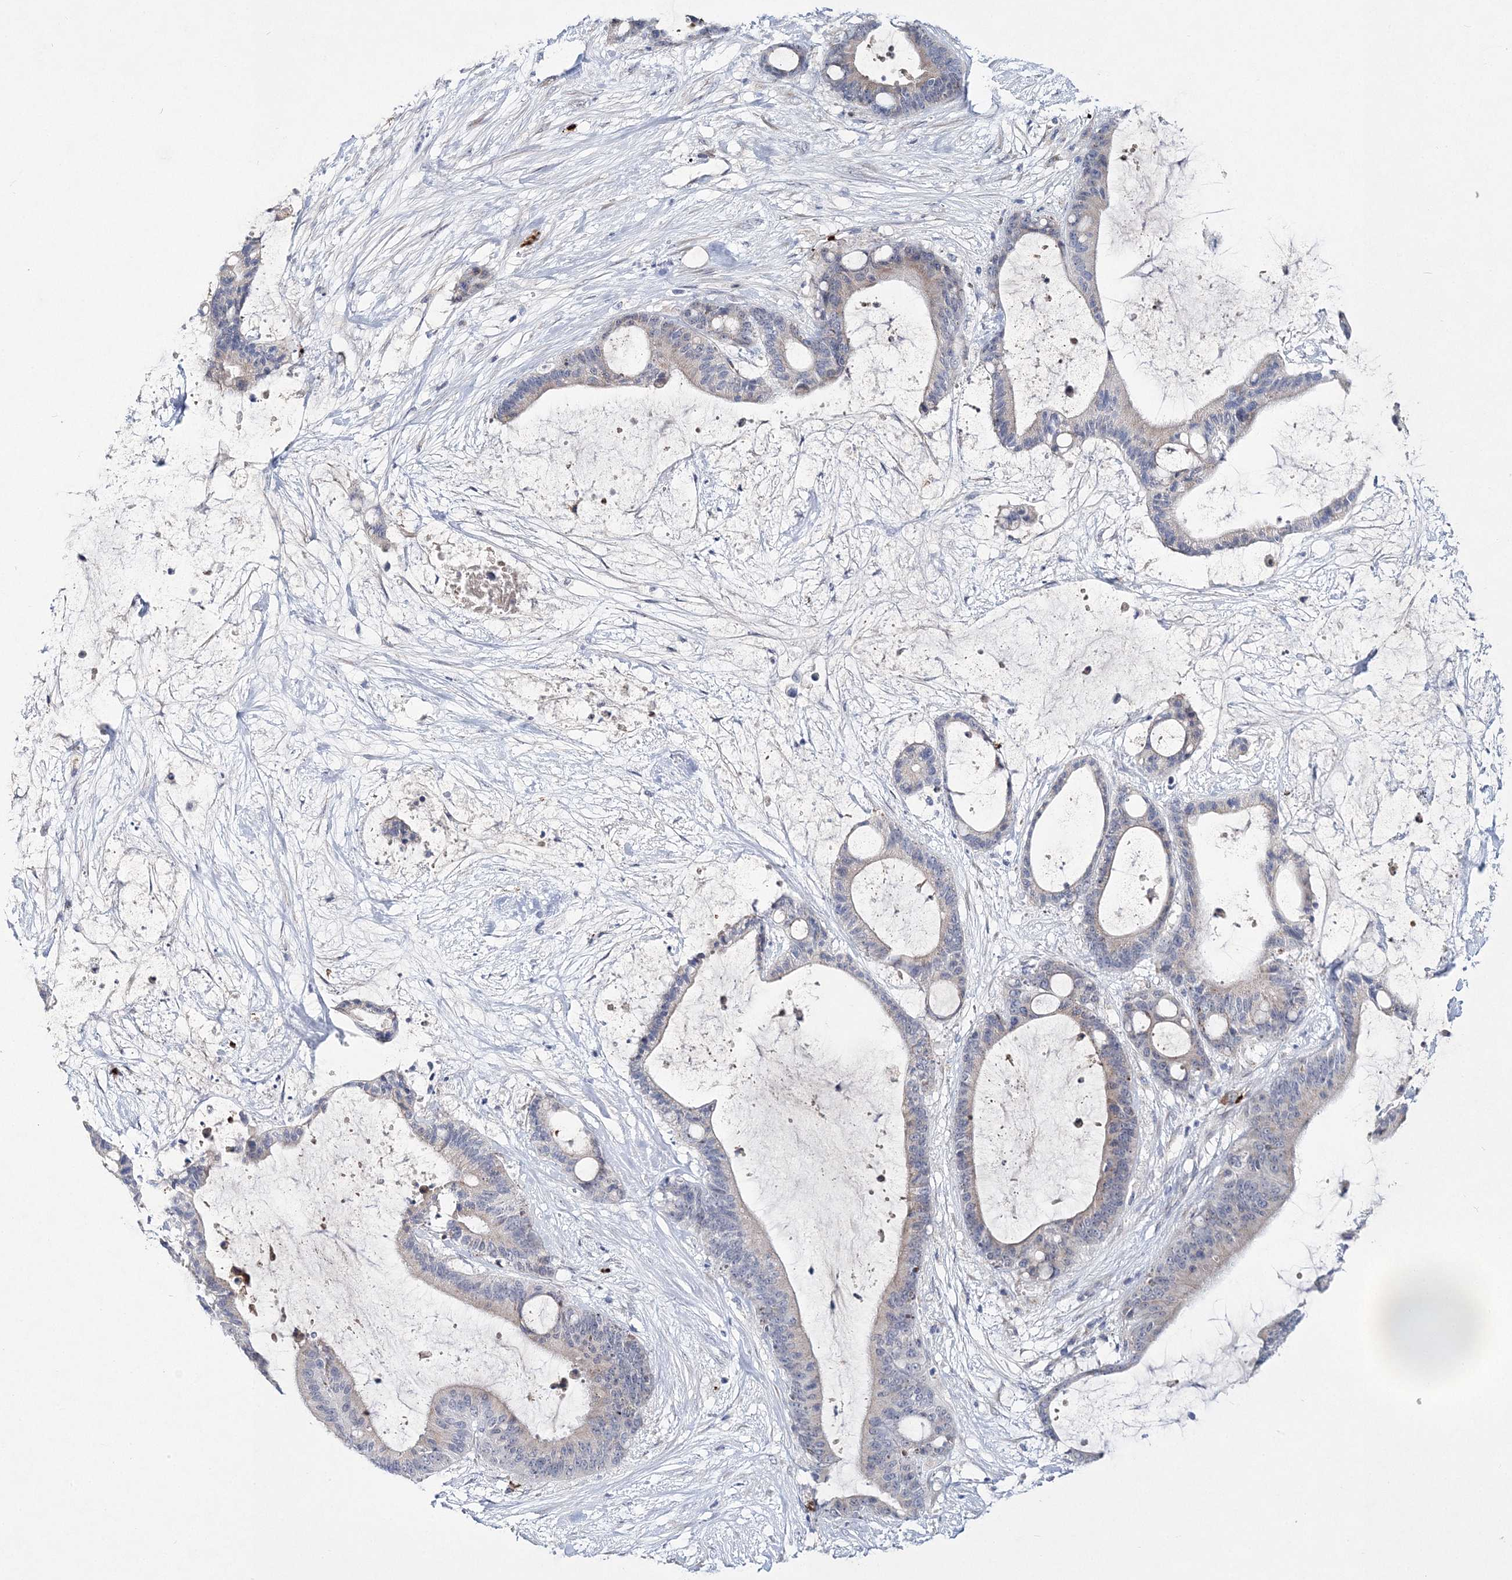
{"staining": {"intensity": "negative", "quantity": "none", "location": "none"}, "tissue": "liver cancer", "cell_type": "Tumor cells", "image_type": "cancer", "snomed": [{"axis": "morphology", "description": "Cholangiocarcinoma"}, {"axis": "topography", "description": "Liver"}], "caption": "This histopathology image is of cholangiocarcinoma (liver) stained with IHC to label a protein in brown with the nuclei are counter-stained blue. There is no staining in tumor cells.", "gene": "MYOZ2", "patient": {"sex": "female", "age": 73}}